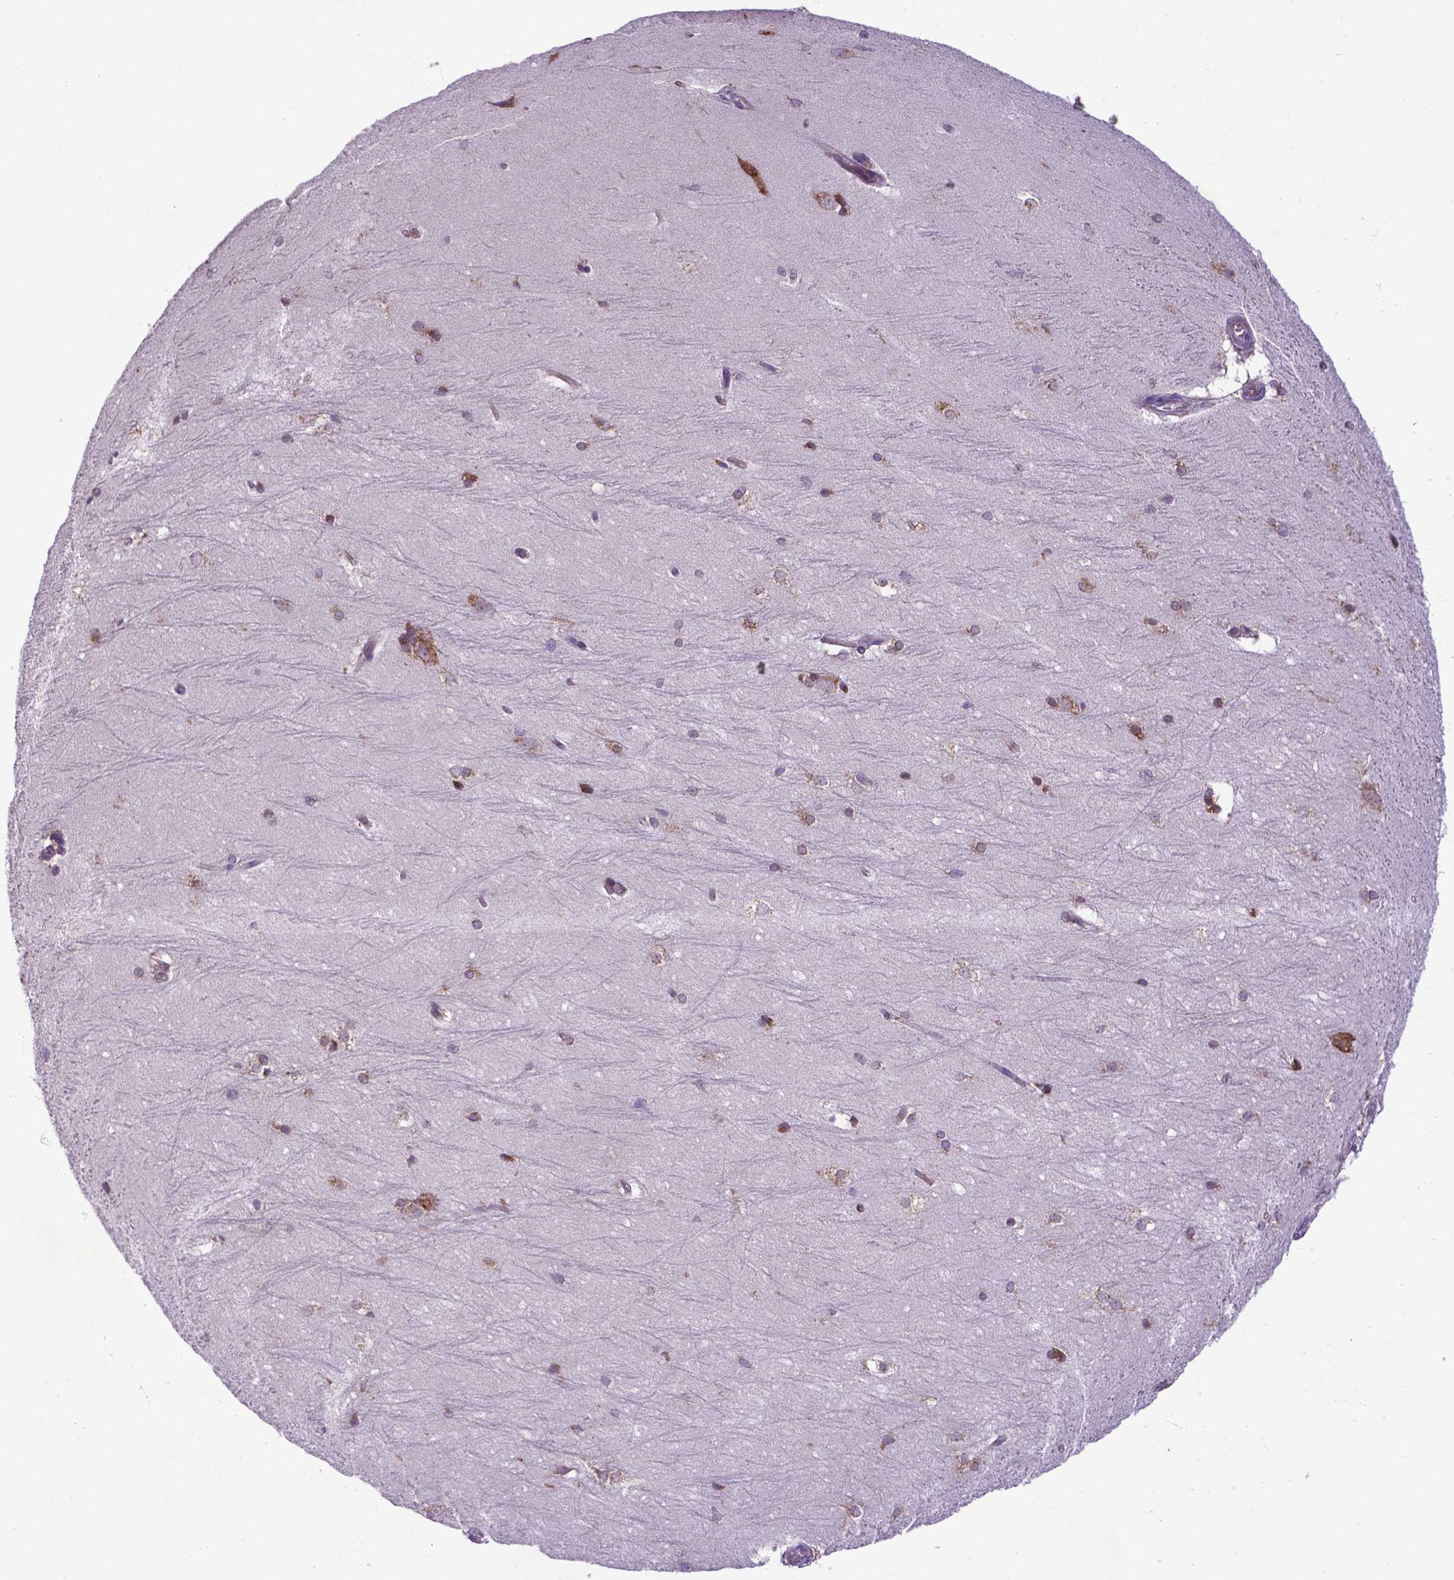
{"staining": {"intensity": "moderate", "quantity": "25%-75%", "location": "cytoplasmic/membranous"}, "tissue": "hippocampus", "cell_type": "Glial cells", "image_type": "normal", "snomed": [{"axis": "morphology", "description": "Normal tissue, NOS"}, {"axis": "topography", "description": "Cerebral cortex"}, {"axis": "topography", "description": "Hippocampus"}], "caption": "A medium amount of moderate cytoplasmic/membranous positivity is present in approximately 25%-75% of glial cells in benign hippocampus.", "gene": "ENSG00000269590", "patient": {"sex": "female", "age": 19}}